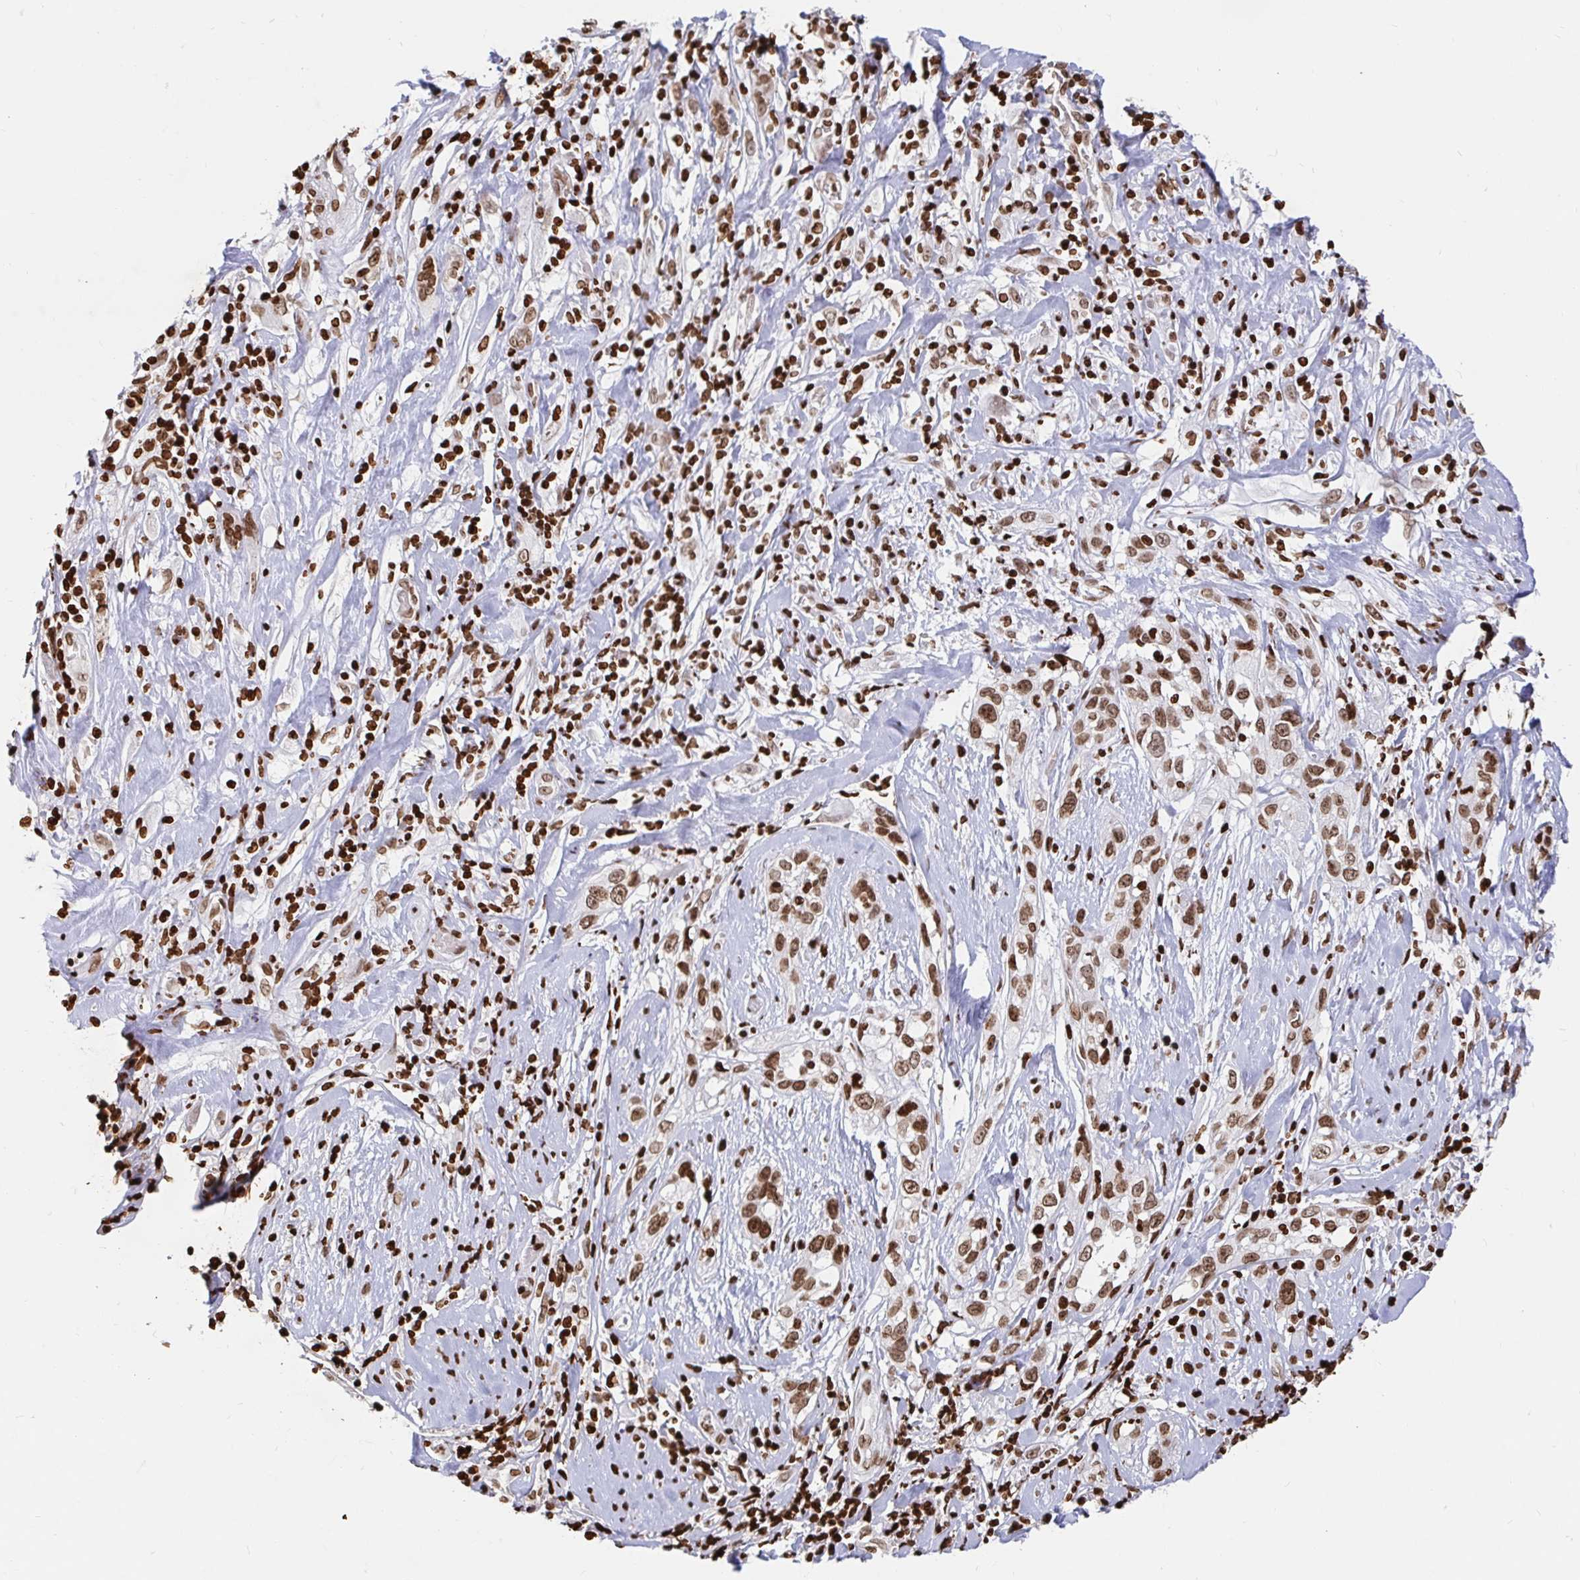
{"staining": {"intensity": "moderate", "quantity": ">75%", "location": "nuclear"}, "tissue": "skin cancer", "cell_type": "Tumor cells", "image_type": "cancer", "snomed": [{"axis": "morphology", "description": "Squamous cell carcinoma, NOS"}, {"axis": "topography", "description": "Skin"}], "caption": "Immunohistochemistry histopathology image of neoplastic tissue: human skin cancer stained using IHC shows medium levels of moderate protein expression localized specifically in the nuclear of tumor cells, appearing as a nuclear brown color.", "gene": "H2BC5", "patient": {"sex": "male", "age": 82}}